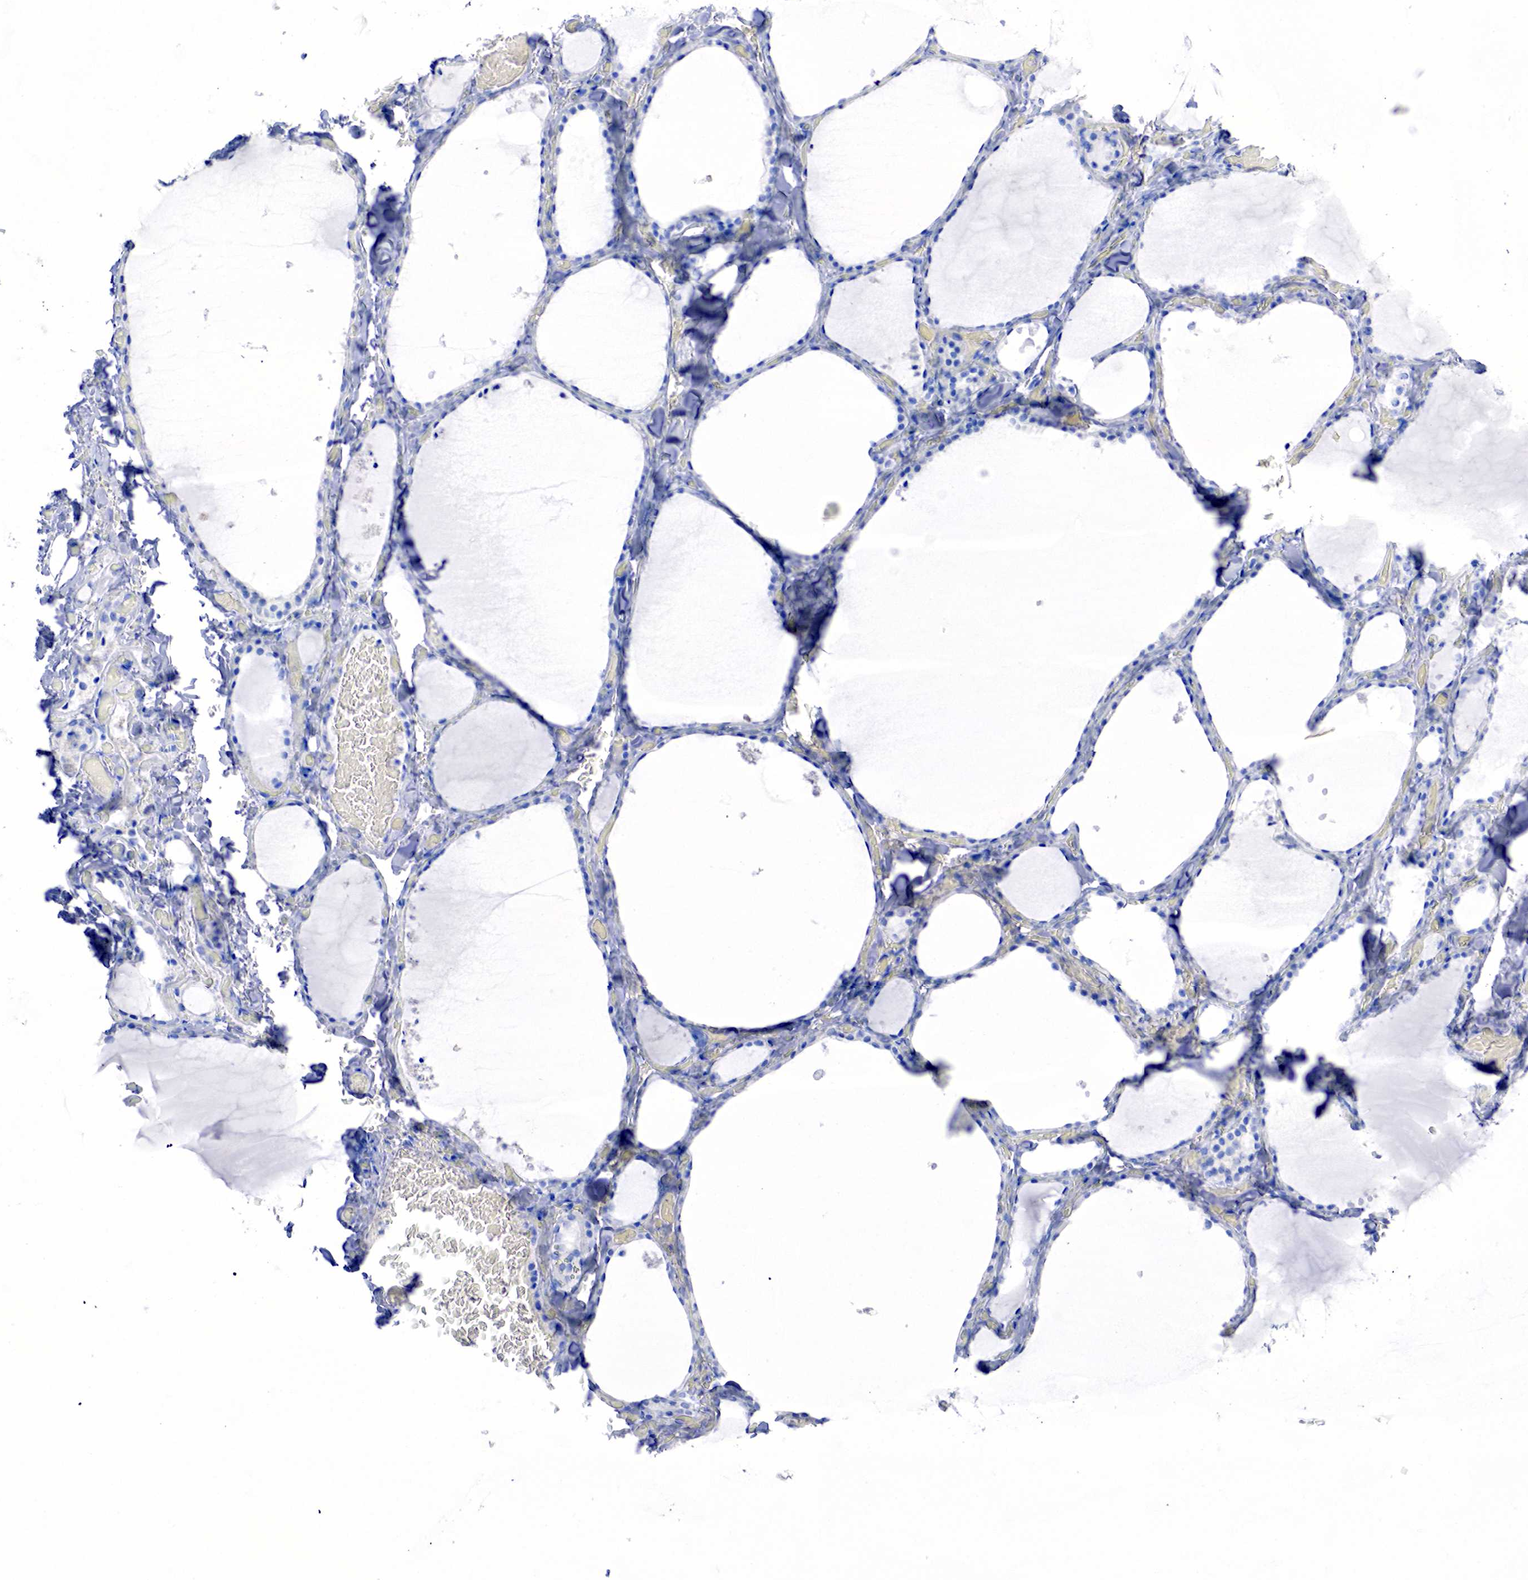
{"staining": {"intensity": "negative", "quantity": "none", "location": "none"}, "tissue": "thyroid gland", "cell_type": "Glandular cells", "image_type": "normal", "snomed": [{"axis": "morphology", "description": "Normal tissue, NOS"}, {"axis": "topography", "description": "Thyroid gland"}], "caption": "Immunohistochemistry (IHC) photomicrograph of unremarkable thyroid gland: human thyroid gland stained with DAB reveals no significant protein expression in glandular cells.", "gene": "CHGA", "patient": {"sex": "male", "age": 34}}